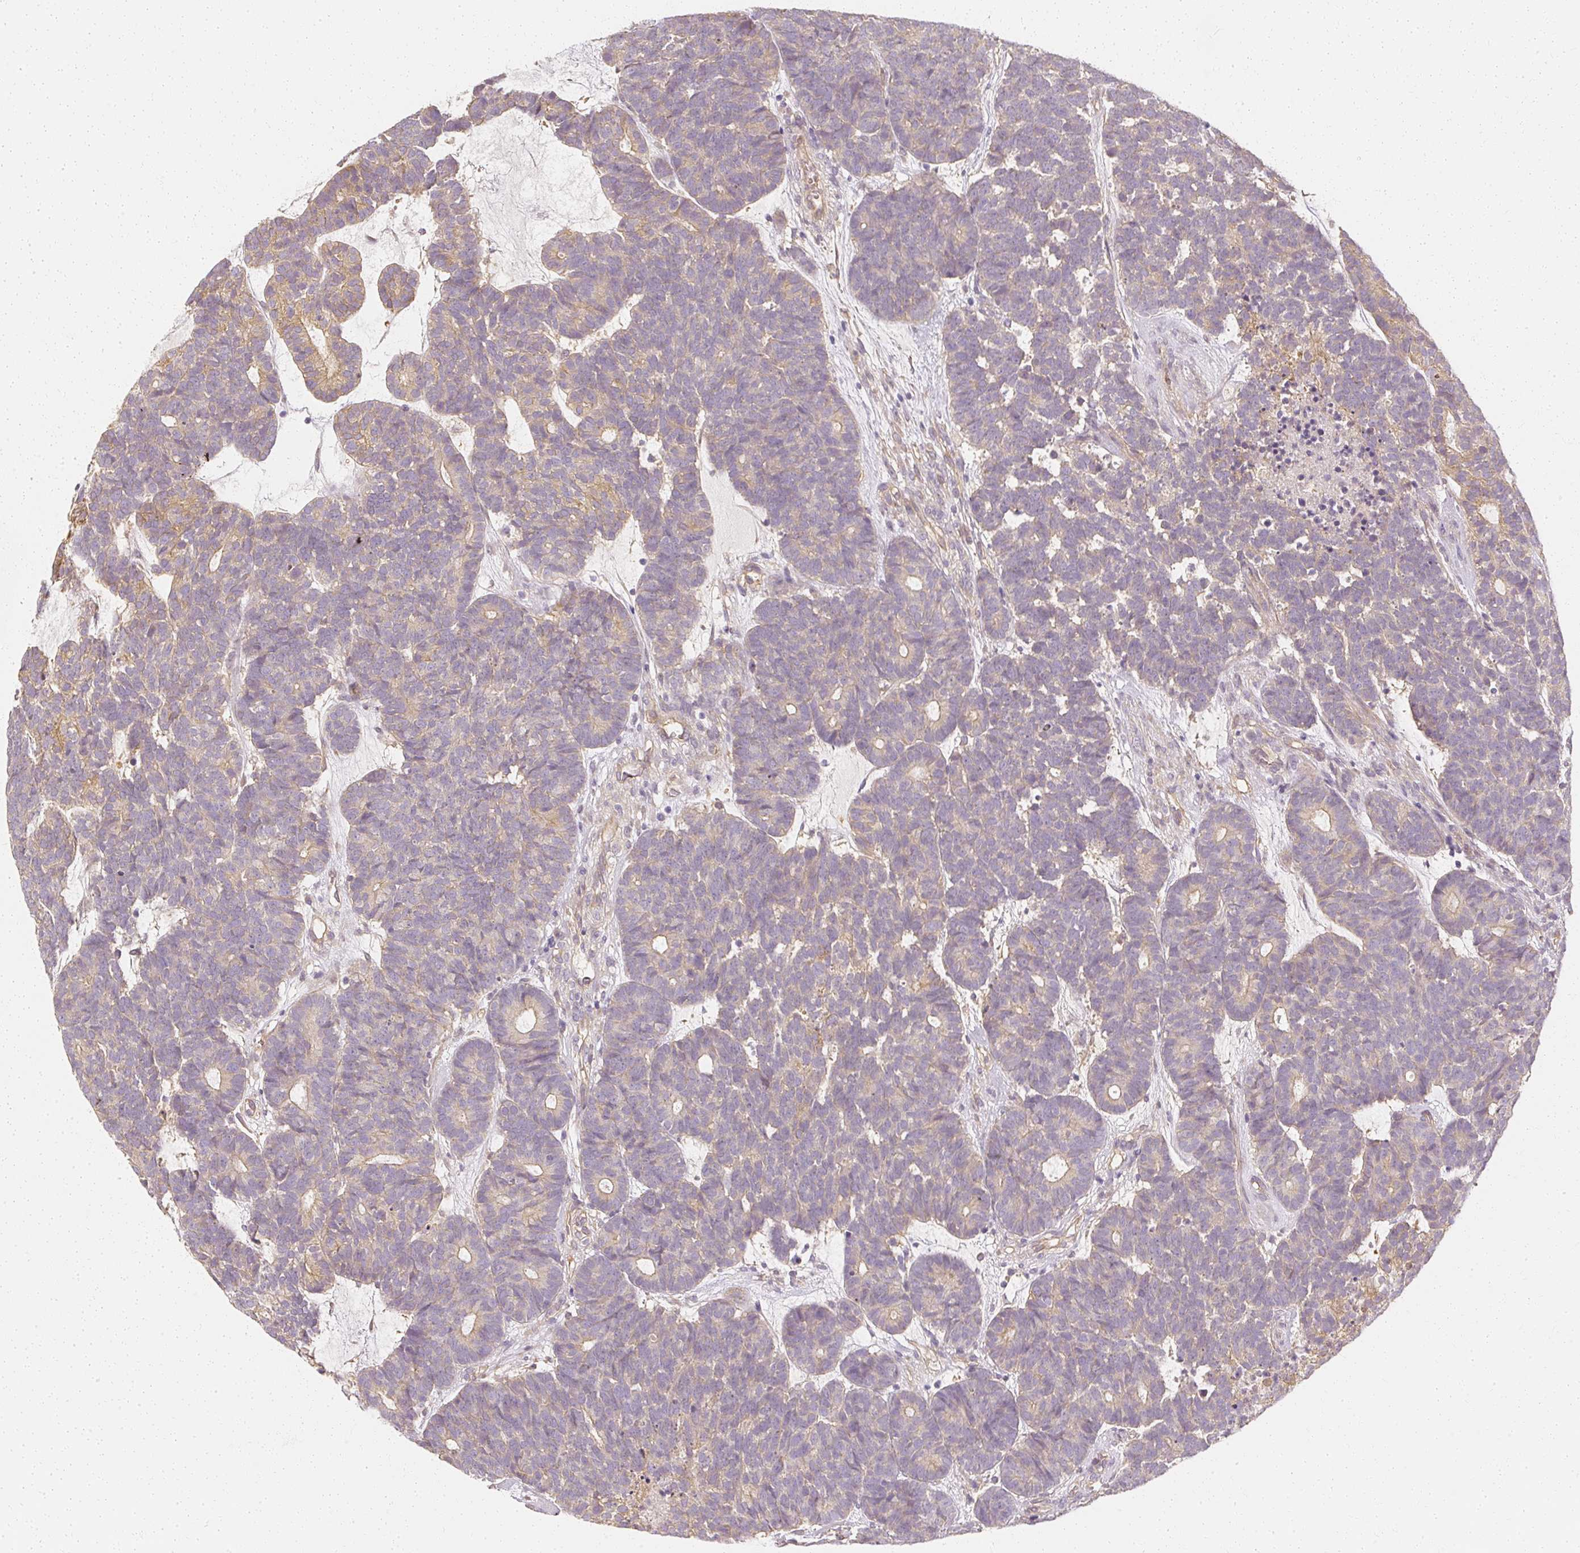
{"staining": {"intensity": "moderate", "quantity": "25%-75%", "location": "cytoplasmic/membranous"}, "tissue": "head and neck cancer", "cell_type": "Tumor cells", "image_type": "cancer", "snomed": [{"axis": "morphology", "description": "Adenocarcinoma, NOS"}, {"axis": "topography", "description": "Head-Neck"}], "caption": "Immunohistochemistry (IHC) photomicrograph of neoplastic tissue: head and neck cancer stained using immunohistochemistry reveals medium levels of moderate protein expression localized specifically in the cytoplasmic/membranous of tumor cells, appearing as a cytoplasmic/membranous brown color.", "gene": "GNAQ", "patient": {"sex": "female", "age": 81}}